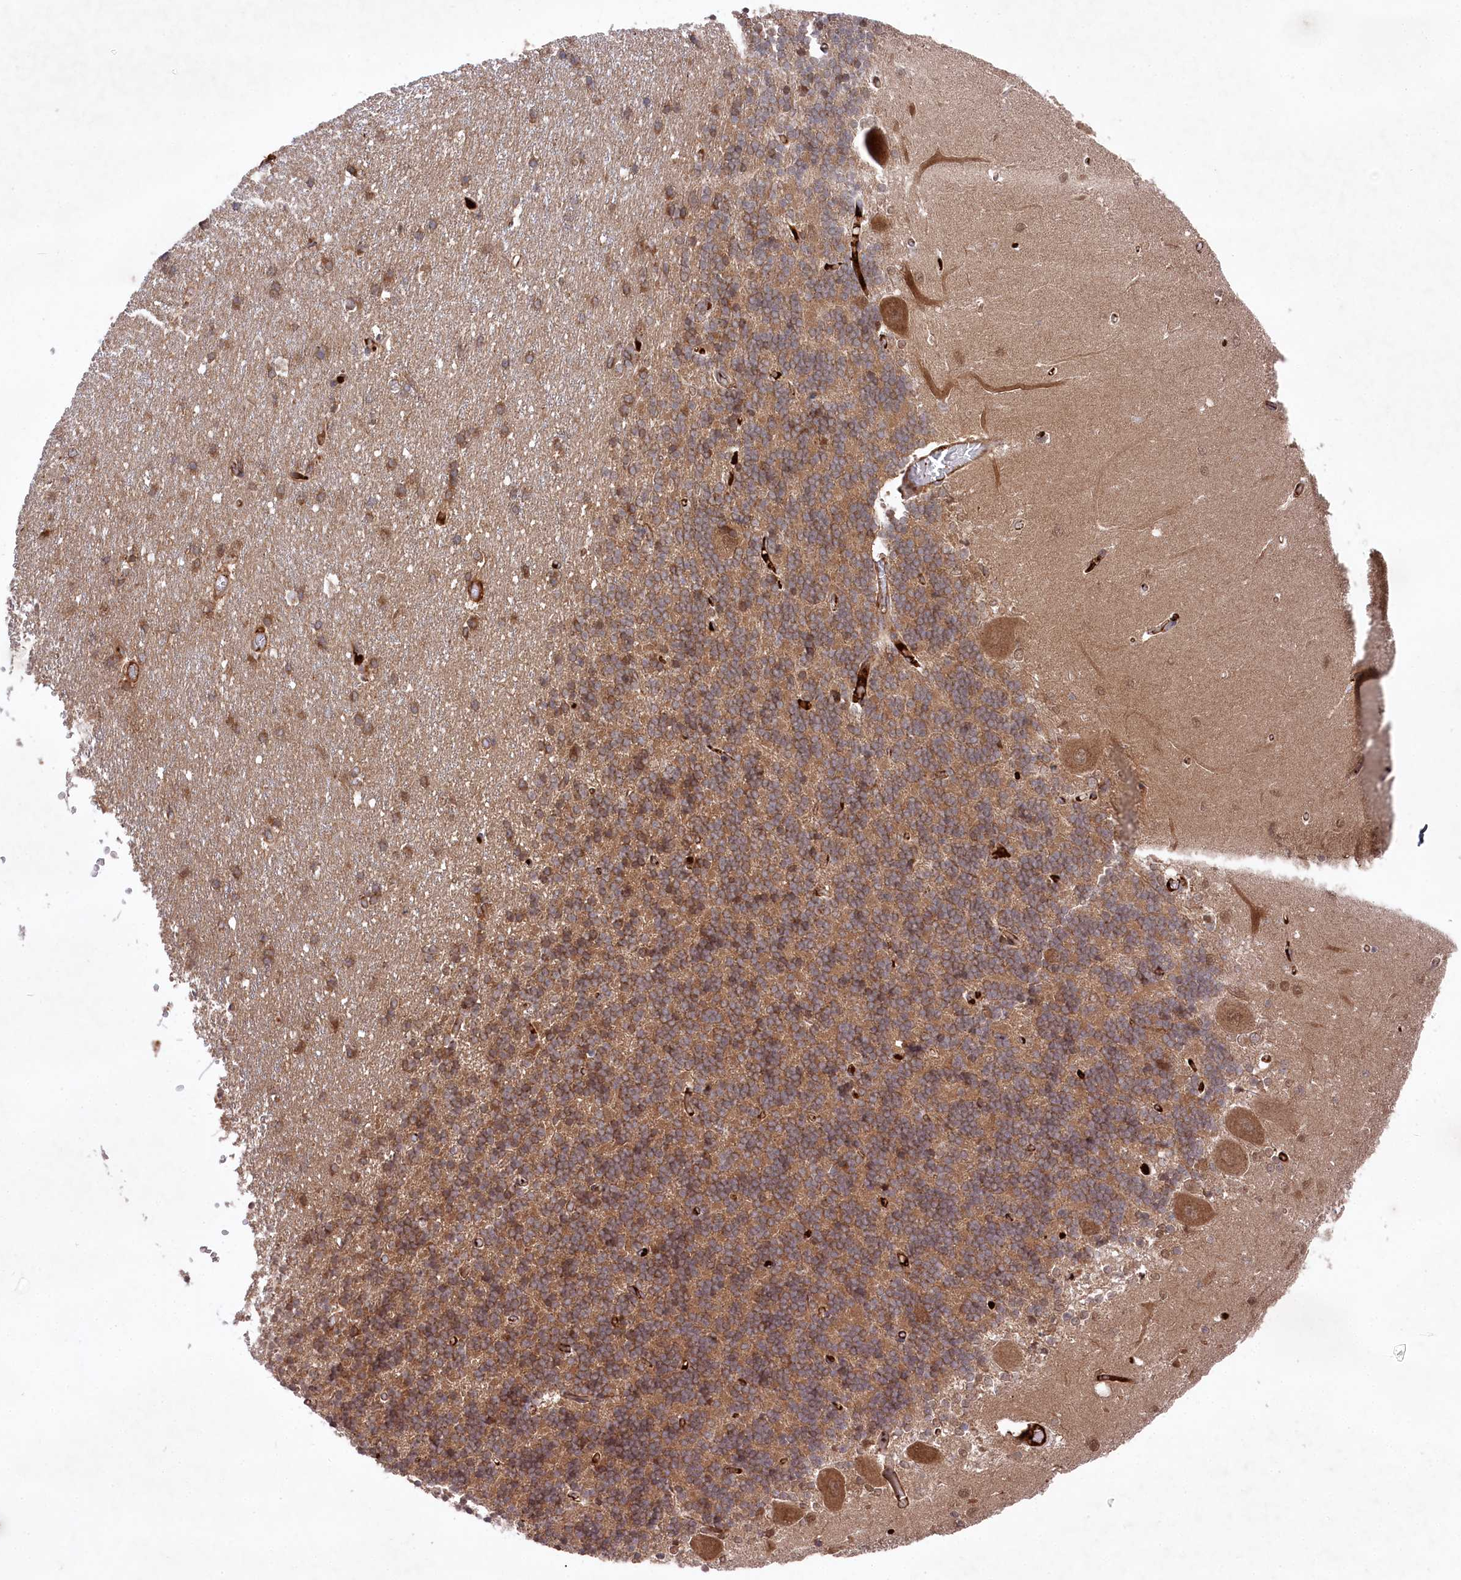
{"staining": {"intensity": "moderate", "quantity": "25%-75%", "location": "cytoplasmic/membranous,nuclear"}, "tissue": "cerebellum", "cell_type": "Cells in granular layer", "image_type": "normal", "snomed": [{"axis": "morphology", "description": "Normal tissue, NOS"}, {"axis": "topography", "description": "Cerebellum"}], "caption": "Unremarkable cerebellum demonstrates moderate cytoplasmic/membranous,nuclear expression in about 25%-75% of cells in granular layer (DAB IHC, brown staining for protein, blue staining for nuclei)..", "gene": "PPP1R21", "patient": {"sex": "male", "age": 37}}